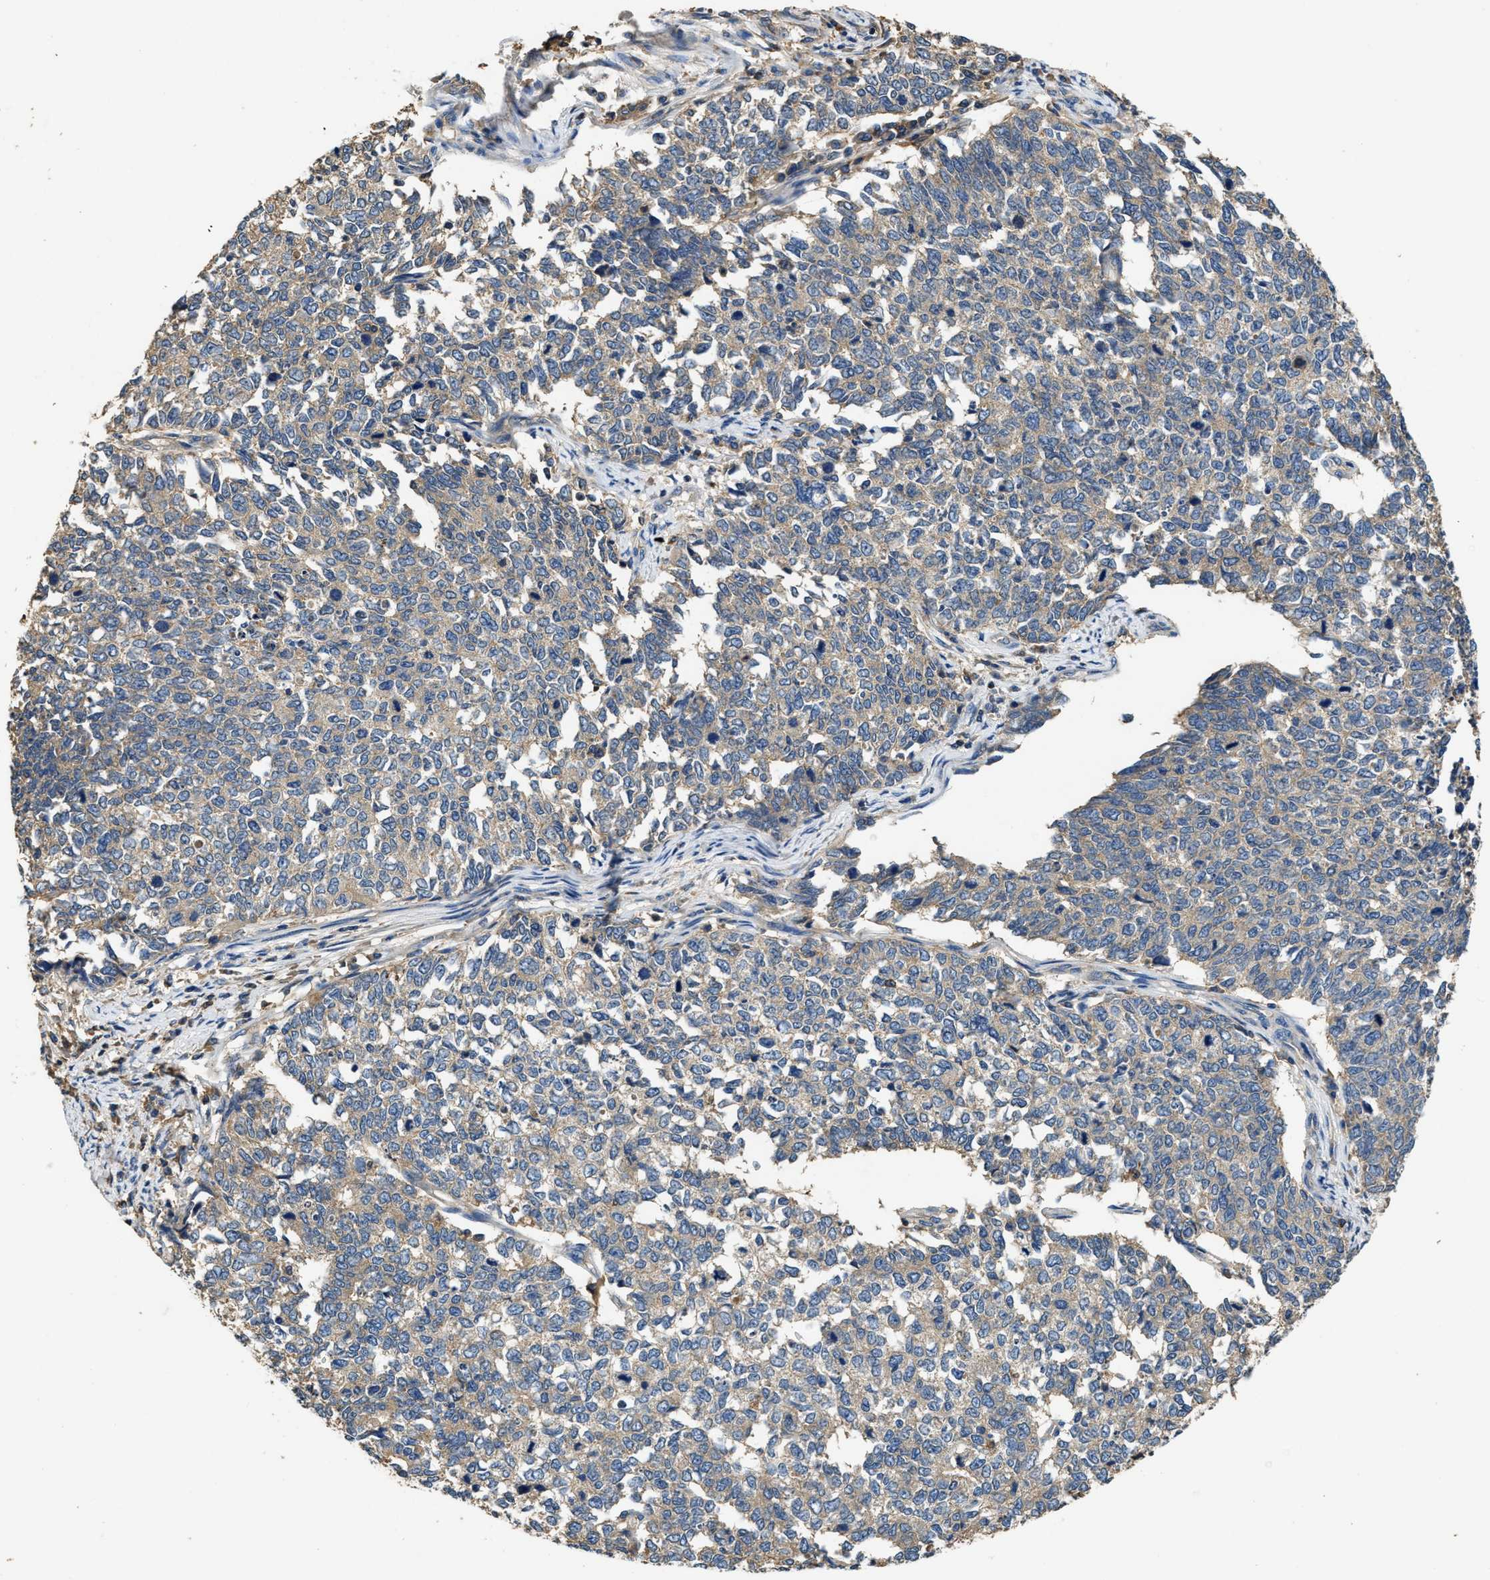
{"staining": {"intensity": "weak", "quantity": ">75%", "location": "cytoplasmic/membranous"}, "tissue": "cervical cancer", "cell_type": "Tumor cells", "image_type": "cancer", "snomed": [{"axis": "morphology", "description": "Squamous cell carcinoma, NOS"}, {"axis": "topography", "description": "Cervix"}], "caption": "Cervical squamous cell carcinoma tissue shows weak cytoplasmic/membranous positivity in approximately >75% of tumor cells The protein of interest is stained brown, and the nuclei are stained in blue (DAB (3,3'-diaminobenzidine) IHC with brightfield microscopy, high magnification).", "gene": "BLOC1S1", "patient": {"sex": "female", "age": 63}}